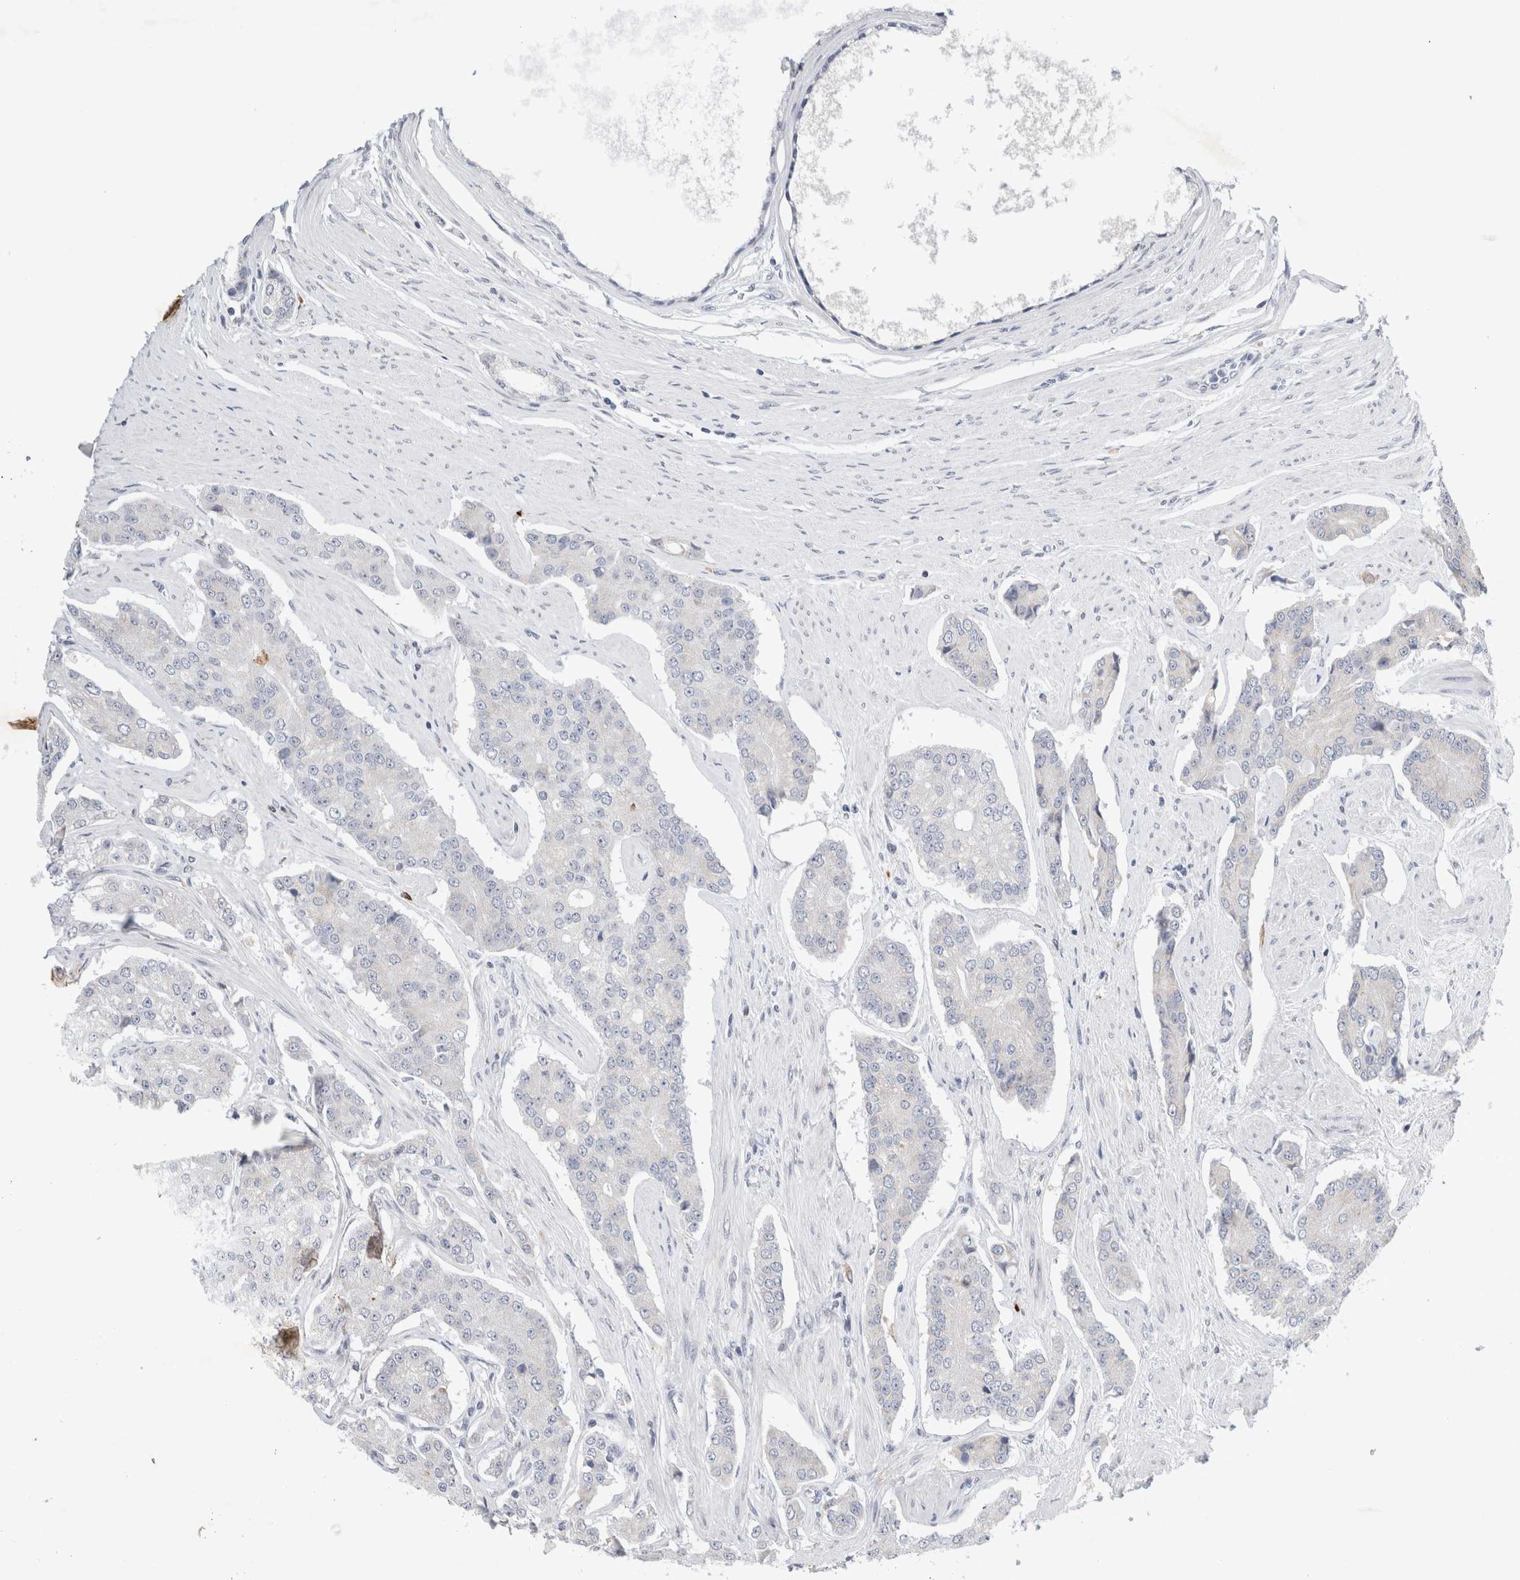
{"staining": {"intensity": "negative", "quantity": "none", "location": "none"}, "tissue": "prostate cancer", "cell_type": "Tumor cells", "image_type": "cancer", "snomed": [{"axis": "morphology", "description": "Adenocarcinoma, High grade"}, {"axis": "topography", "description": "Prostate"}], "caption": "Tumor cells are negative for brown protein staining in prostate cancer (adenocarcinoma (high-grade)).", "gene": "SLC22A12", "patient": {"sex": "male", "age": 71}}